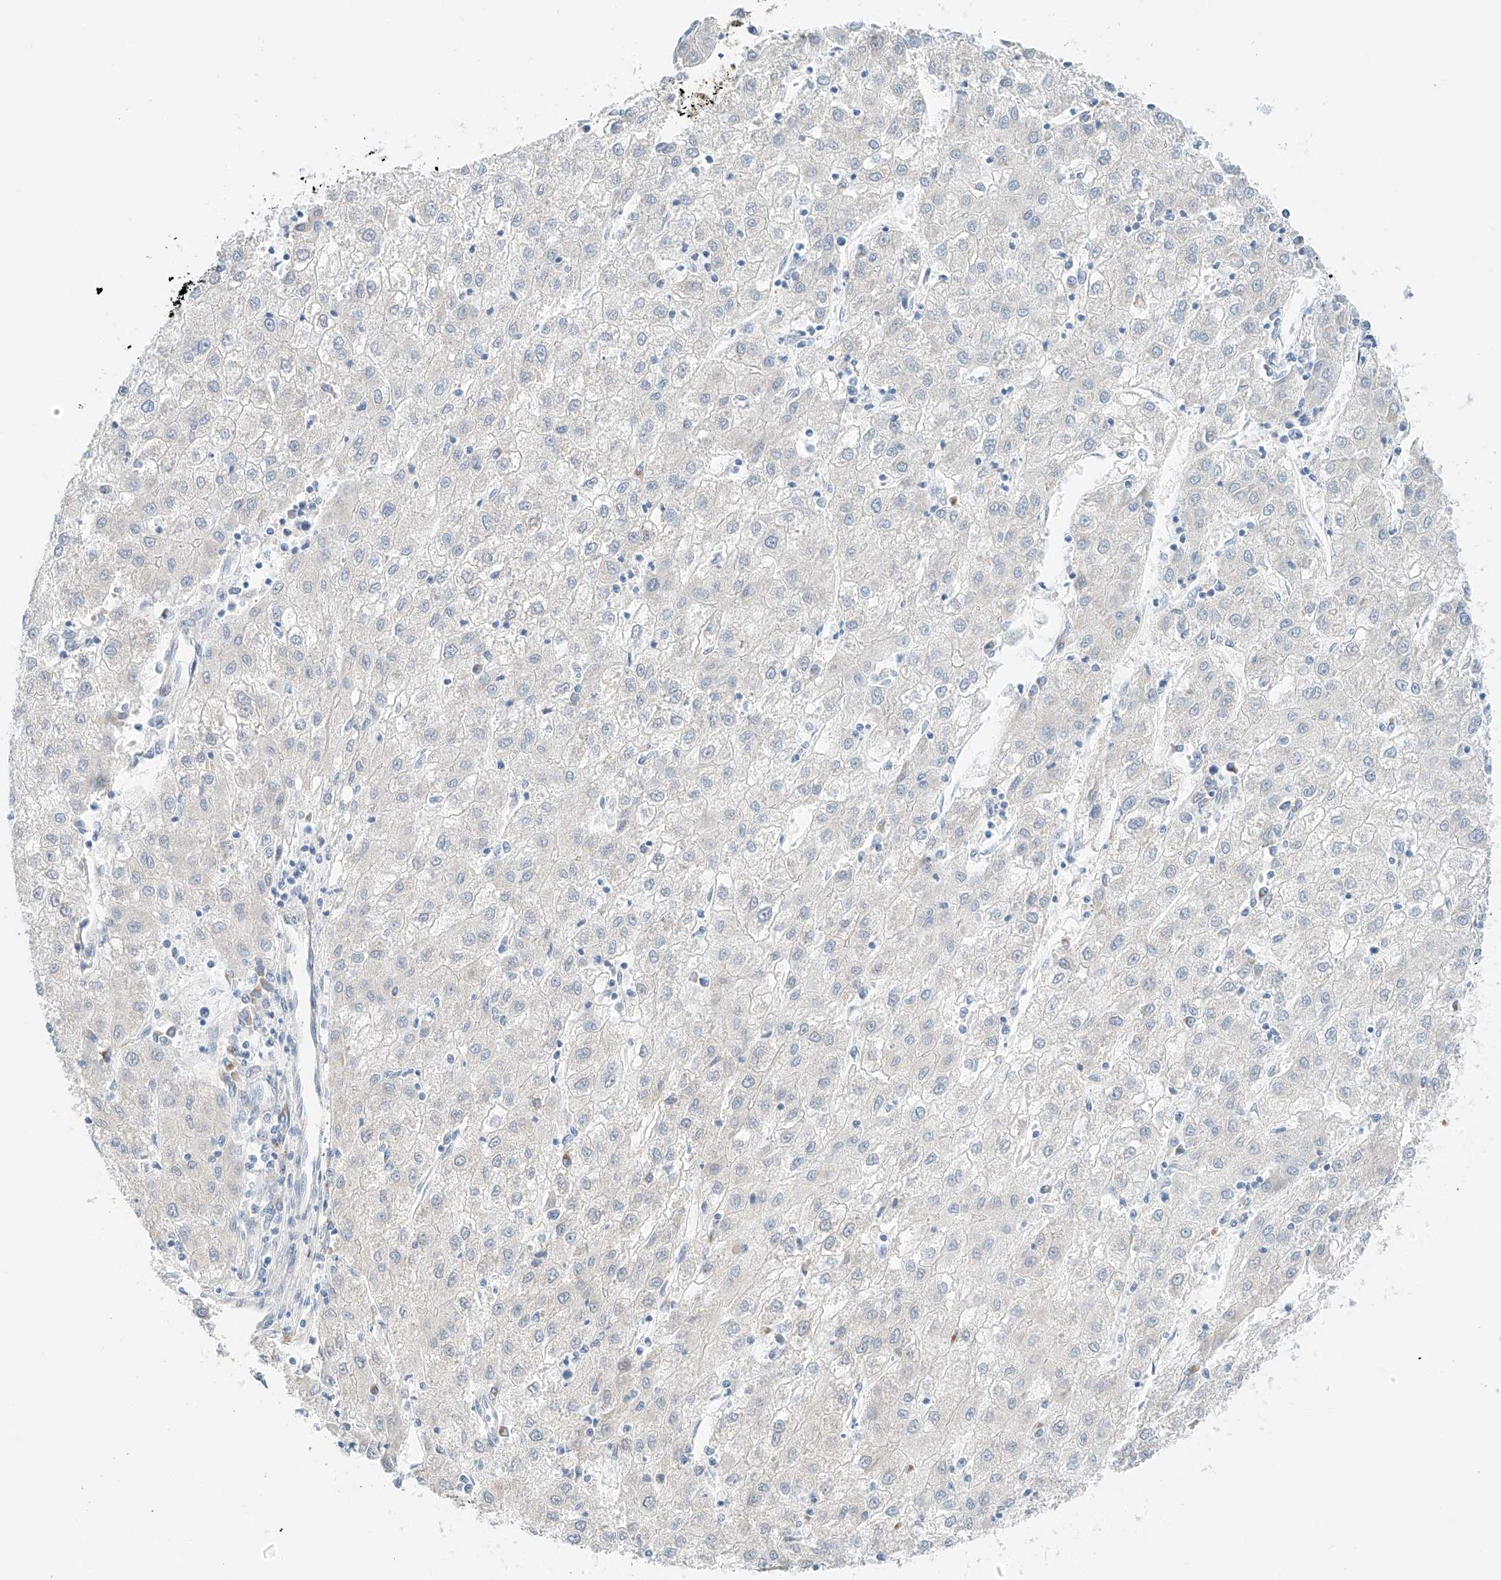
{"staining": {"intensity": "negative", "quantity": "none", "location": "none"}, "tissue": "liver cancer", "cell_type": "Tumor cells", "image_type": "cancer", "snomed": [{"axis": "morphology", "description": "Carcinoma, Hepatocellular, NOS"}, {"axis": "topography", "description": "Liver"}], "caption": "This micrograph is of hepatocellular carcinoma (liver) stained with IHC to label a protein in brown with the nuclei are counter-stained blue. There is no staining in tumor cells.", "gene": "CARMIL1", "patient": {"sex": "male", "age": 72}}